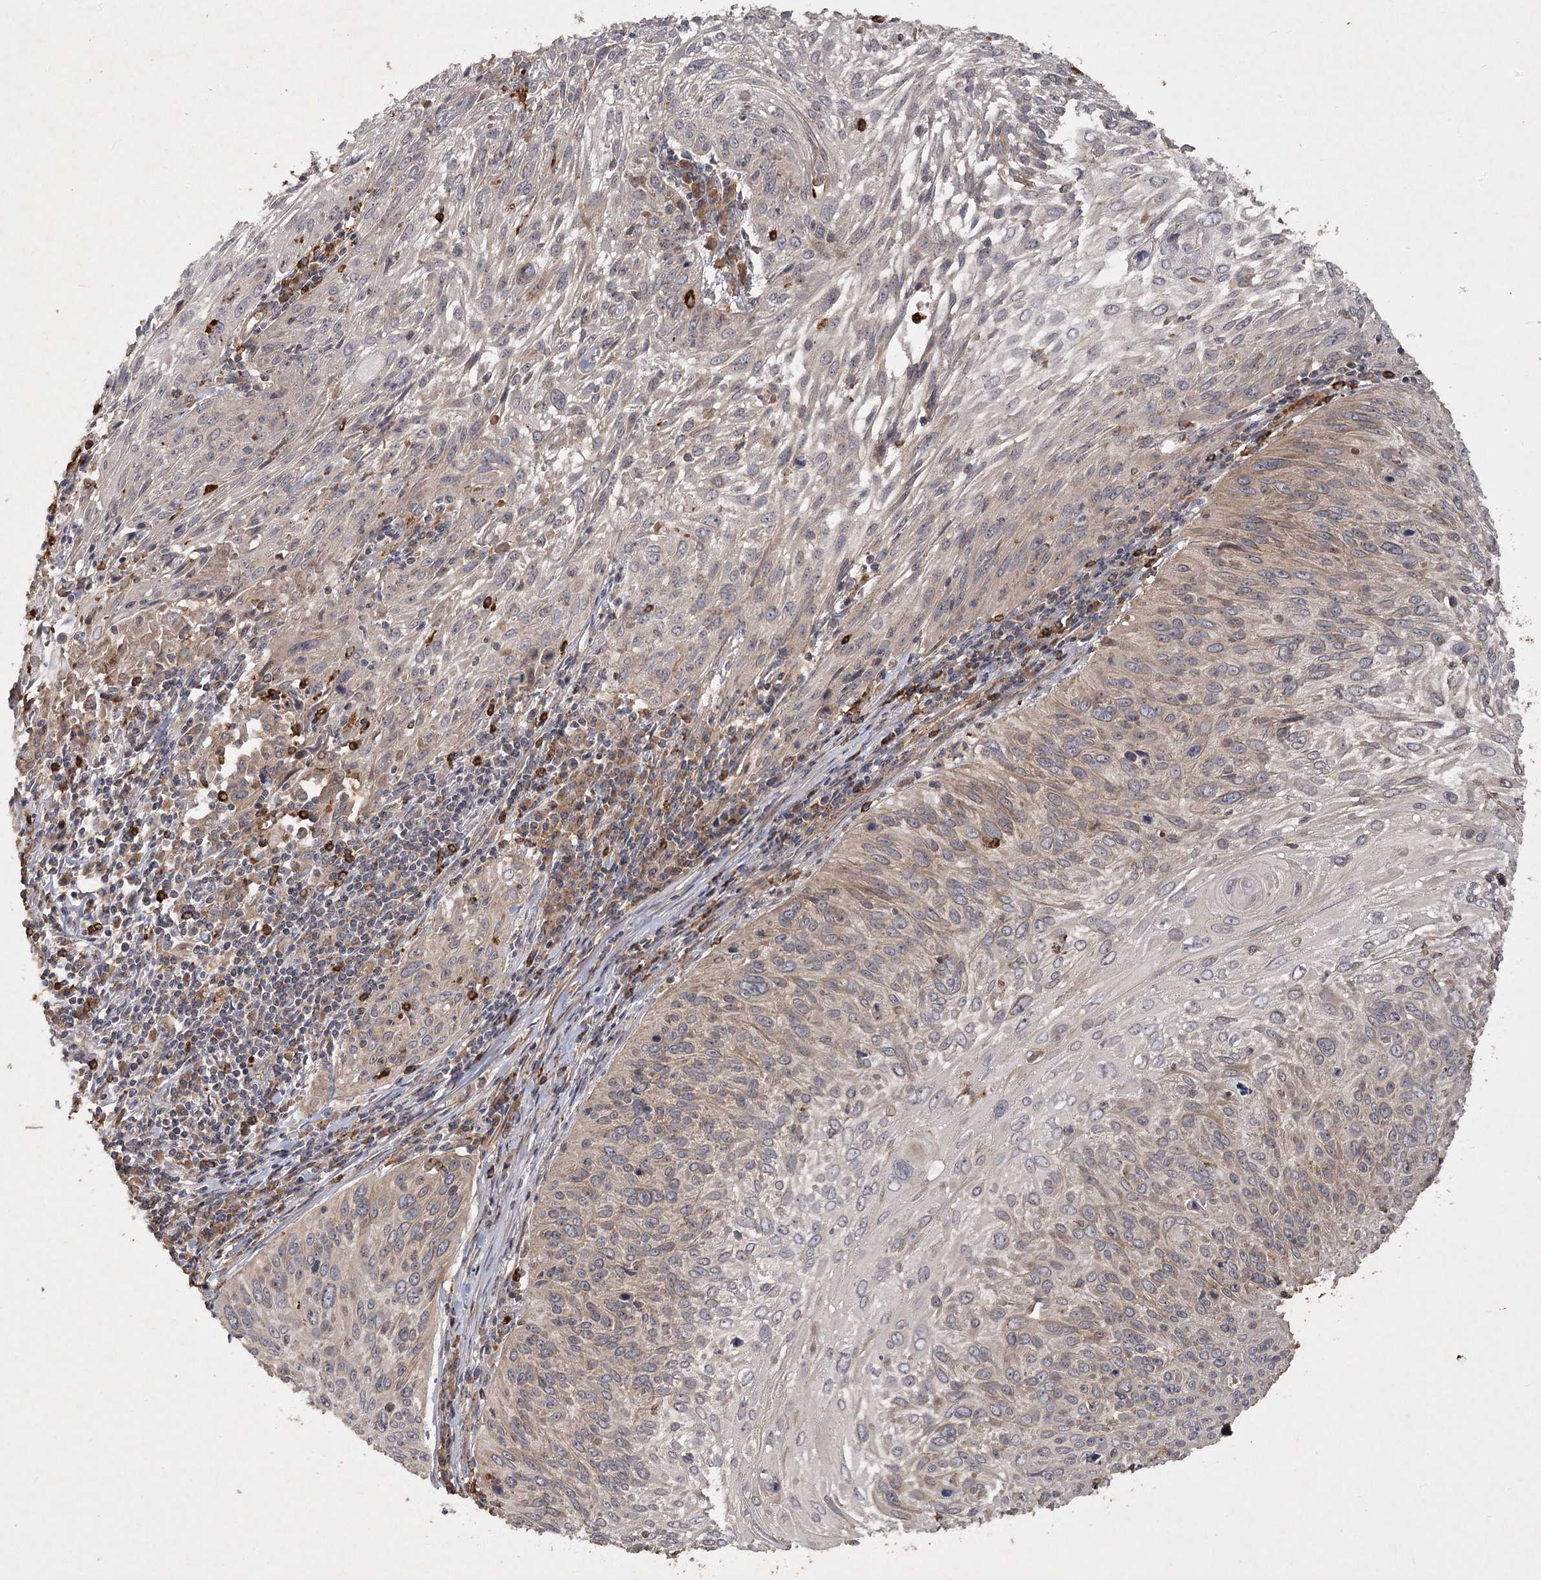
{"staining": {"intensity": "weak", "quantity": "25%-75%", "location": "cytoplasmic/membranous"}, "tissue": "cervical cancer", "cell_type": "Tumor cells", "image_type": "cancer", "snomed": [{"axis": "morphology", "description": "Squamous cell carcinoma, NOS"}, {"axis": "topography", "description": "Cervix"}], "caption": "Approximately 25%-75% of tumor cells in squamous cell carcinoma (cervical) reveal weak cytoplasmic/membranous protein staining as visualized by brown immunohistochemical staining.", "gene": "PIK3C2A", "patient": {"sex": "female", "age": 51}}